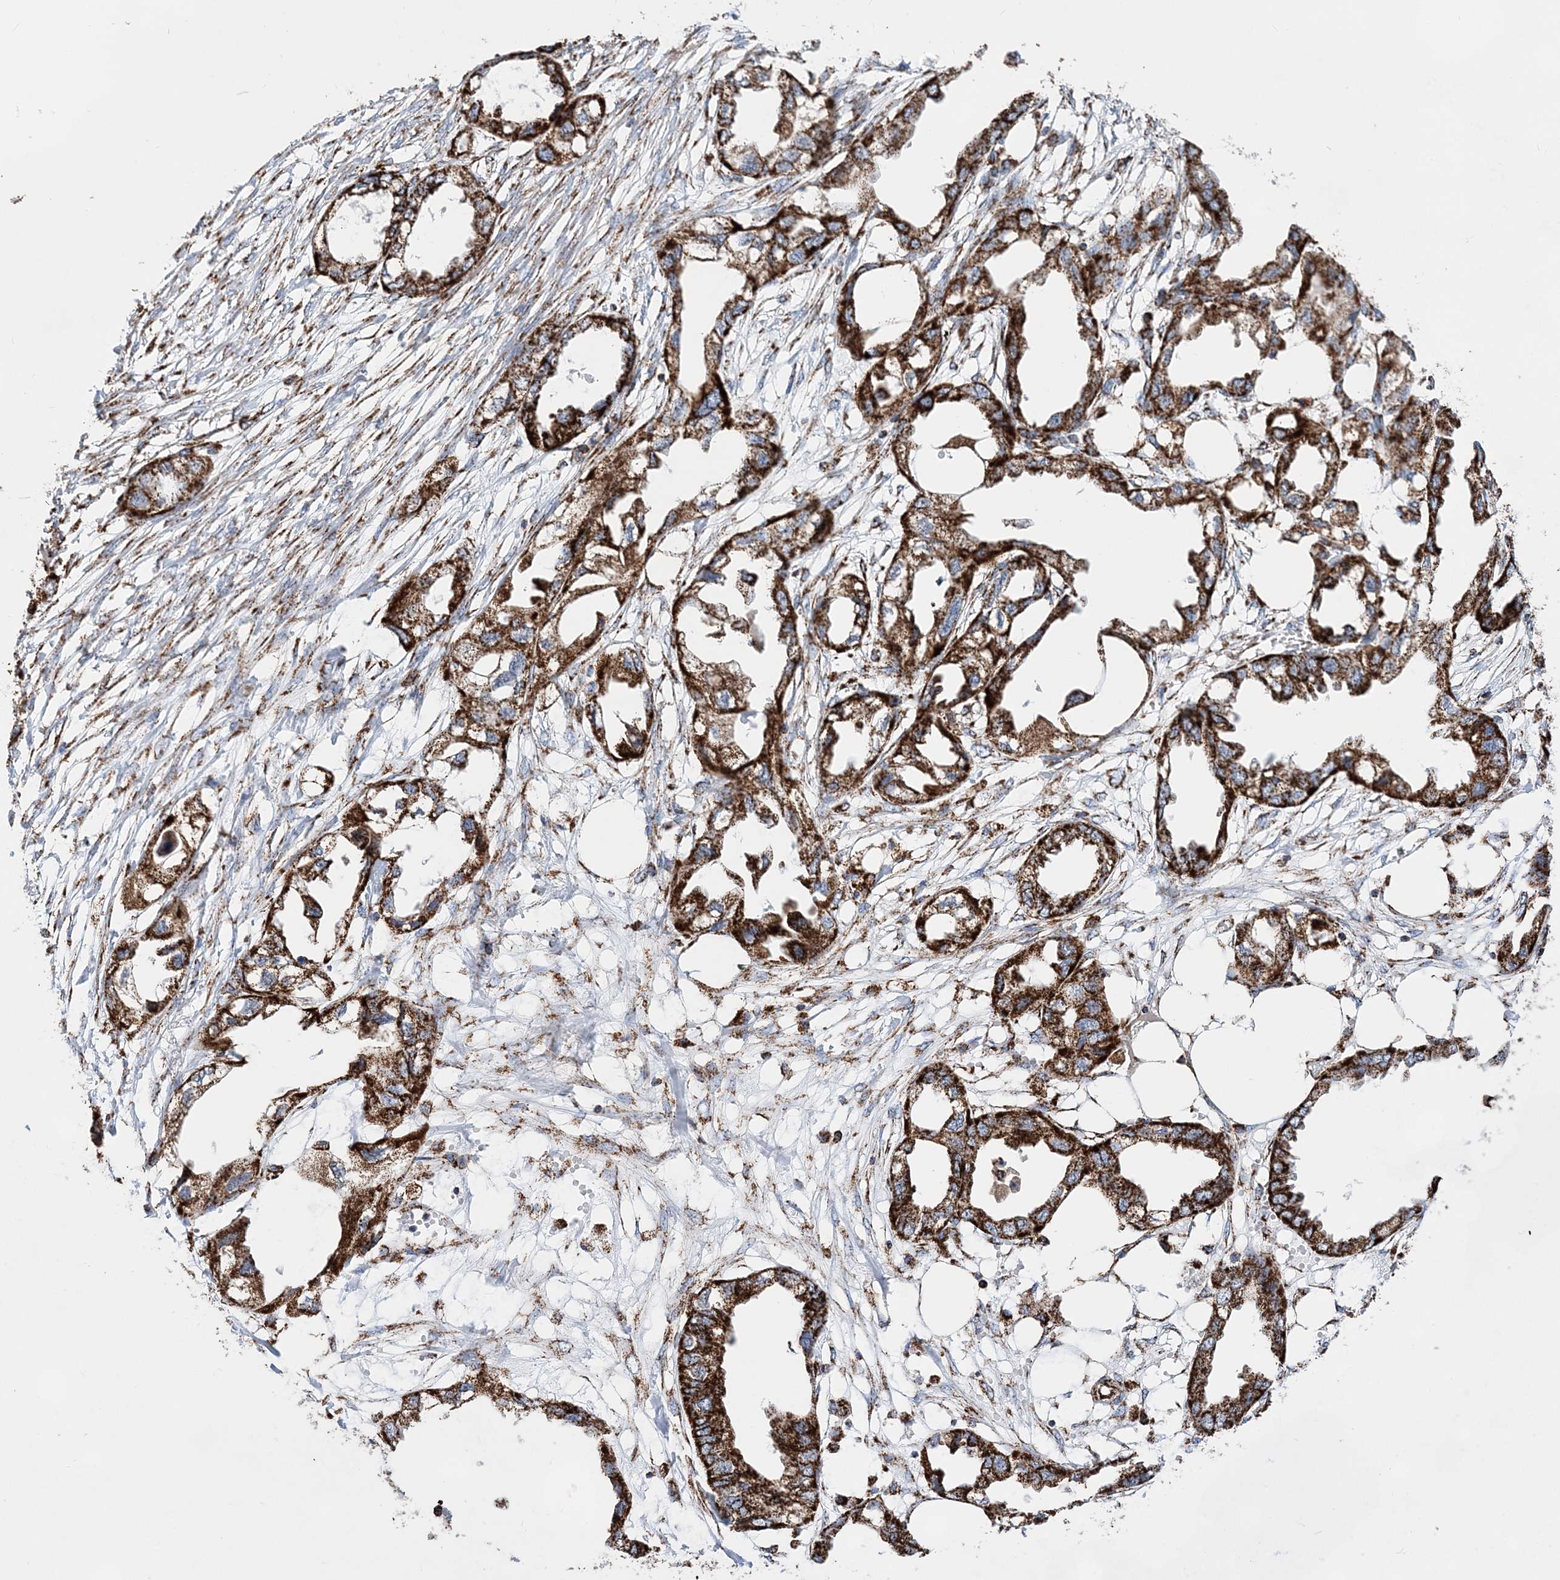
{"staining": {"intensity": "strong", "quantity": ">75%", "location": "cytoplasmic/membranous"}, "tissue": "endometrial cancer", "cell_type": "Tumor cells", "image_type": "cancer", "snomed": [{"axis": "morphology", "description": "Adenocarcinoma, NOS"}, {"axis": "morphology", "description": "Adenocarcinoma, metastatic, NOS"}, {"axis": "topography", "description": "Adipose tissue"}, {"axis": "topography", "description": "Endometrium"}], "caption": "A histopathology image showing strong cytoplasmic/membranous positivity in approximately >75% of tumor cells in endometrial cancer (adenocarcinoma), as visualized by brown immunohistochemical staining.", "gene": "ACOT9", "patient": {"sex": "female", "age": 67}}